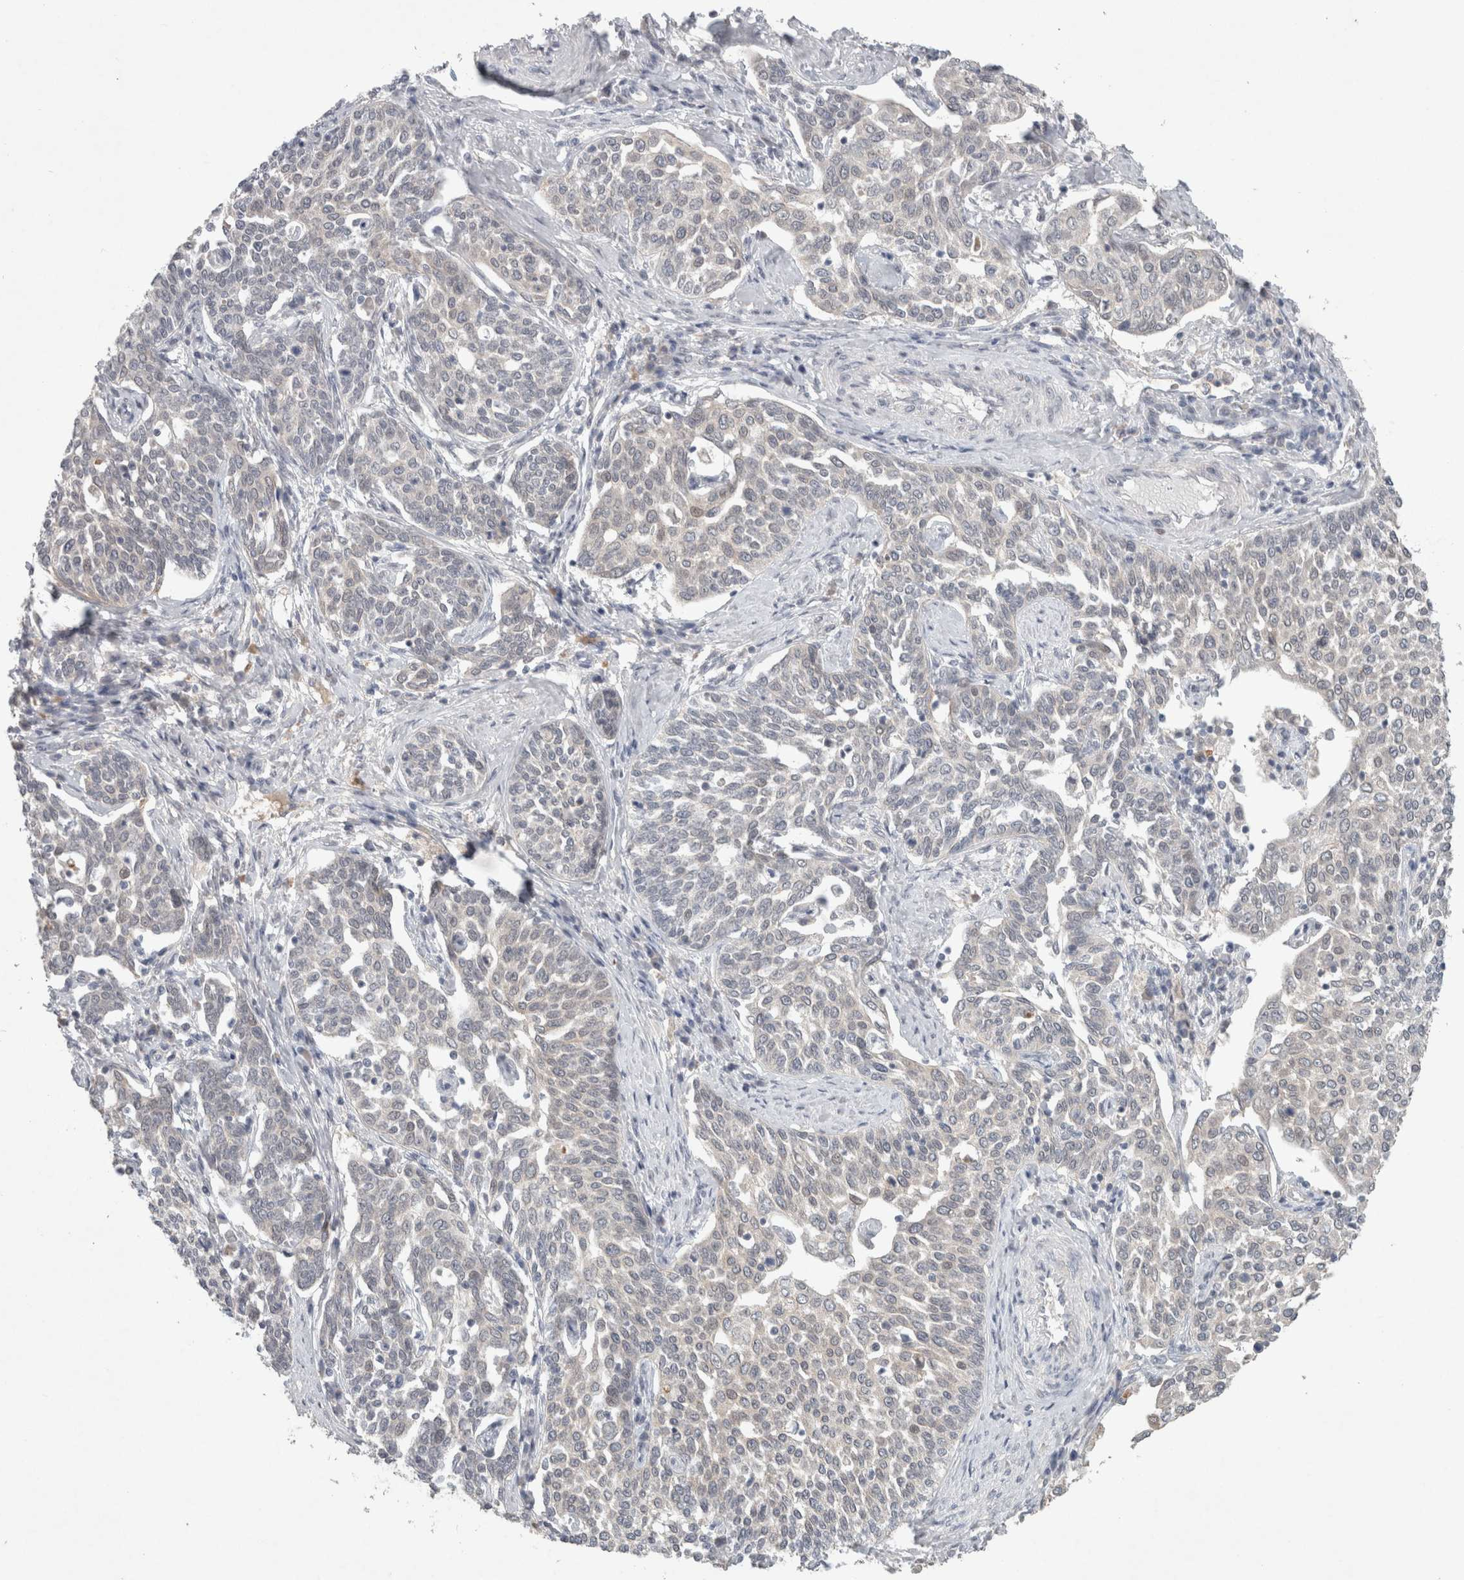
{"staining": {"intensity": "negative", "quantity": "none", "location": "none"}, "tissue": "cervical cancer", "cell_type": "Tumor cells", "image_type": "cancer", "snomed": [{"axis": "morphology", "description": "Squamous cell carcinoma, NOS"}, {"axis": "topography", "description": "Cervix"}], "caption": "An immunohistochemistry photomicrograph of cervical cancer (squamous cell carcinoma) is shown. There is no staining in tumor cells of cervical cancer (squamous cell carcinoma).", "gene": "RASAL2", "patient": {"sex": "female", "age": 34}}